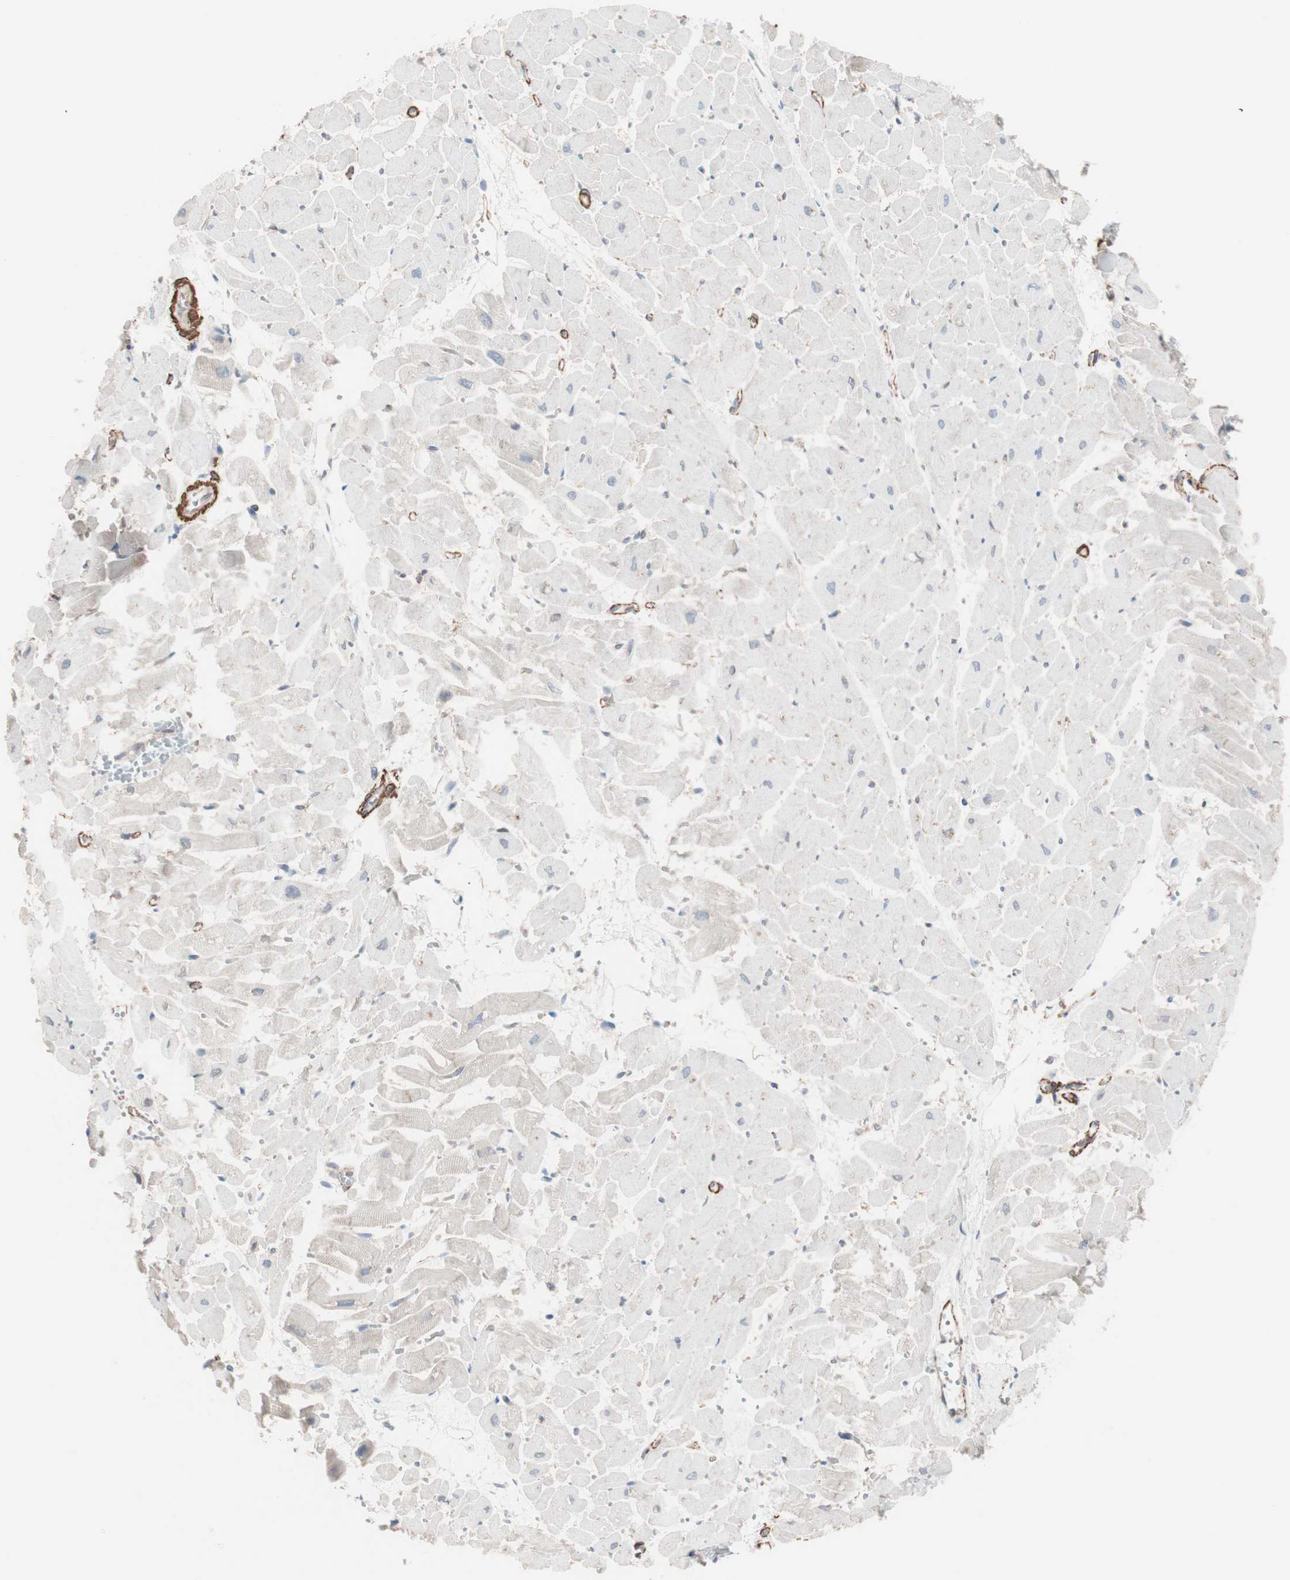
{"staining": {"intensity": "negative", "quantity": "none", "location": "none"}, "tissue": "heart muscle", "cell_type": "Cardiomyocytes", "image_type": "normal", "snomed": [{"axis": "morphology", "description": "Normal tissue, NOS"}, {"axis": "topography", "description": "Heart"}], "caption": "A histopathology image of heart muscle stained for a protein displays no brown staining in cardiomyocytes. Nuclei are stained in blue.", "gene": "ALG5", "patient": {"sex": "female", "age": 19}}